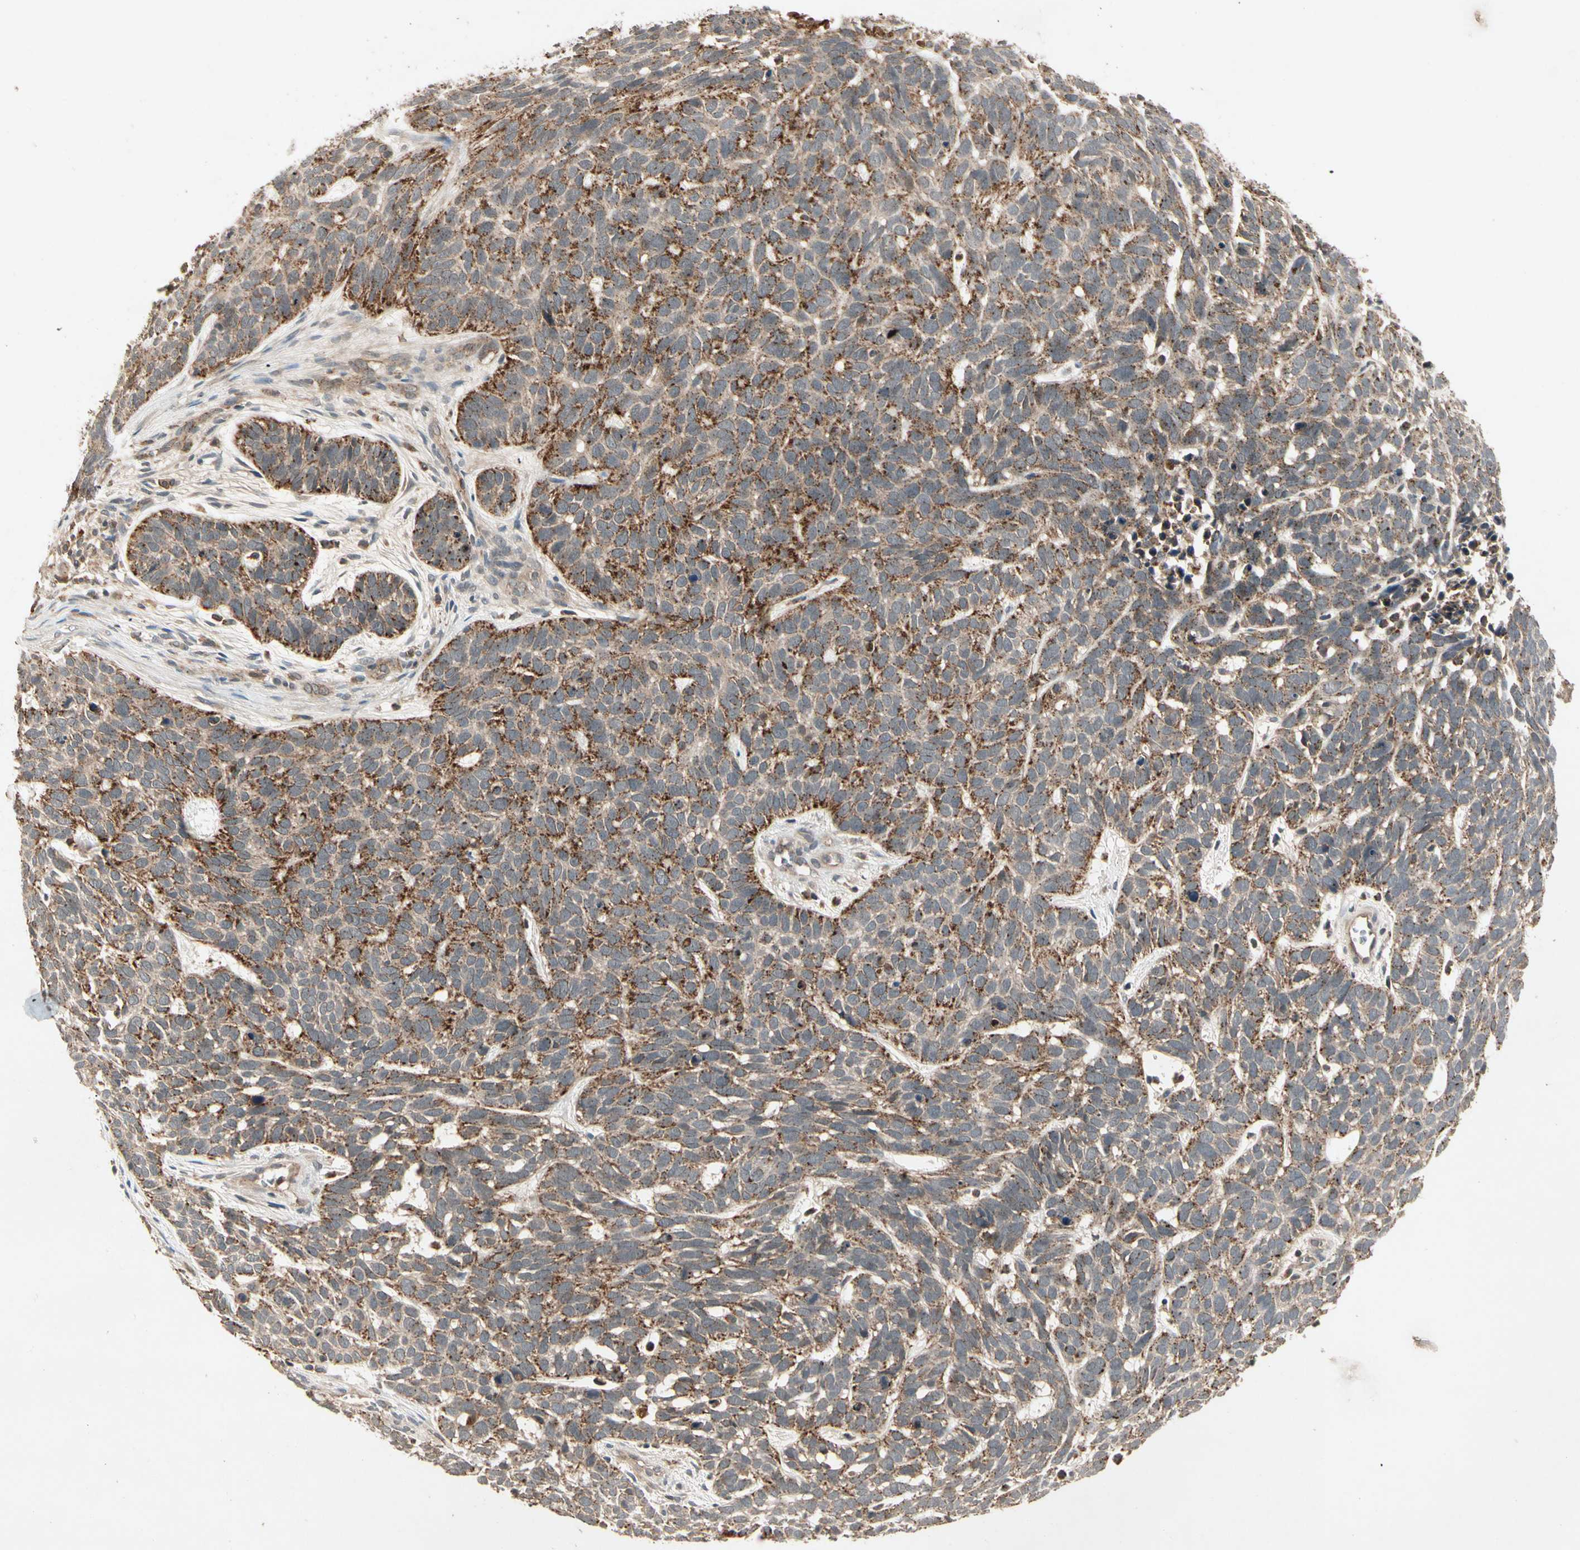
{"staining": {"intensity": "strong", "quantity": ">75%", "location": "cytoplasmic/membranous"}, "tissue": "skin cancer", "cell_type": "Tumor cells", "image_type": "cancer", "snomed": [{"axis": "morphology", "description": "Basal cell carcinoma"}, {"axis": "topography", "description": "Skin"}], "caption": "Skin basal cell carcinoma stained for a protein displays strong cytoplasmic/membranous positivity in tumor cells.", "gene": "FLOT1", "patient": {"sex": "male", "age": 87}}